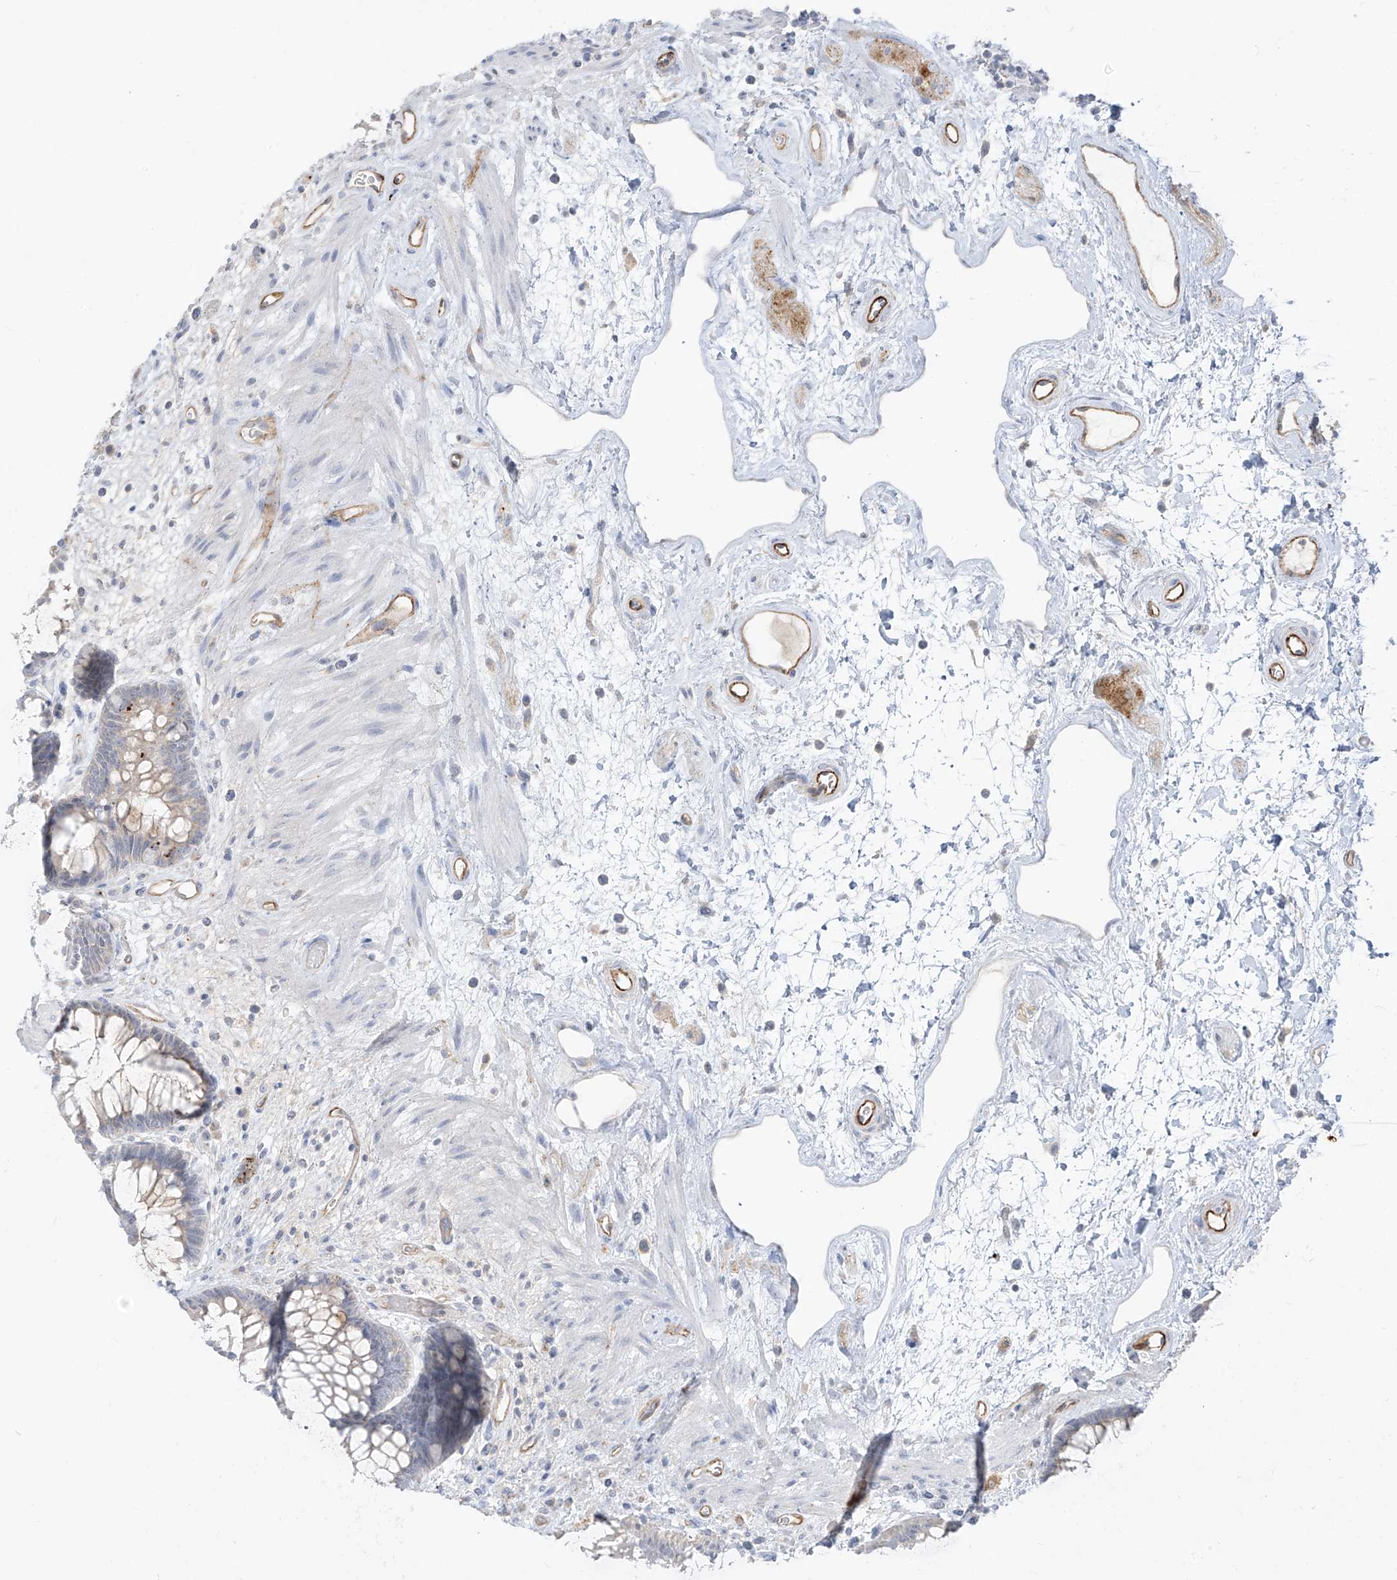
{"staining": {"intensity": "weak", "quantity": "<25%", "location": "cytoplasmic/membranous"}, "tissue": "rectum", "cell_type": "Glandular cells", "image_type": "normal", "snomed": [{"axis": "morphology", "description": "Normal tissue, NOS"}, {"axis": "topography", "description": "Rectum"}], "caption": "Immunohistochemical staining of unremarkable human rectum demonstrates no significant expression in glandular cells.", "gene": "C2orf42", "patient": {"sex": "male", "age": 51}}